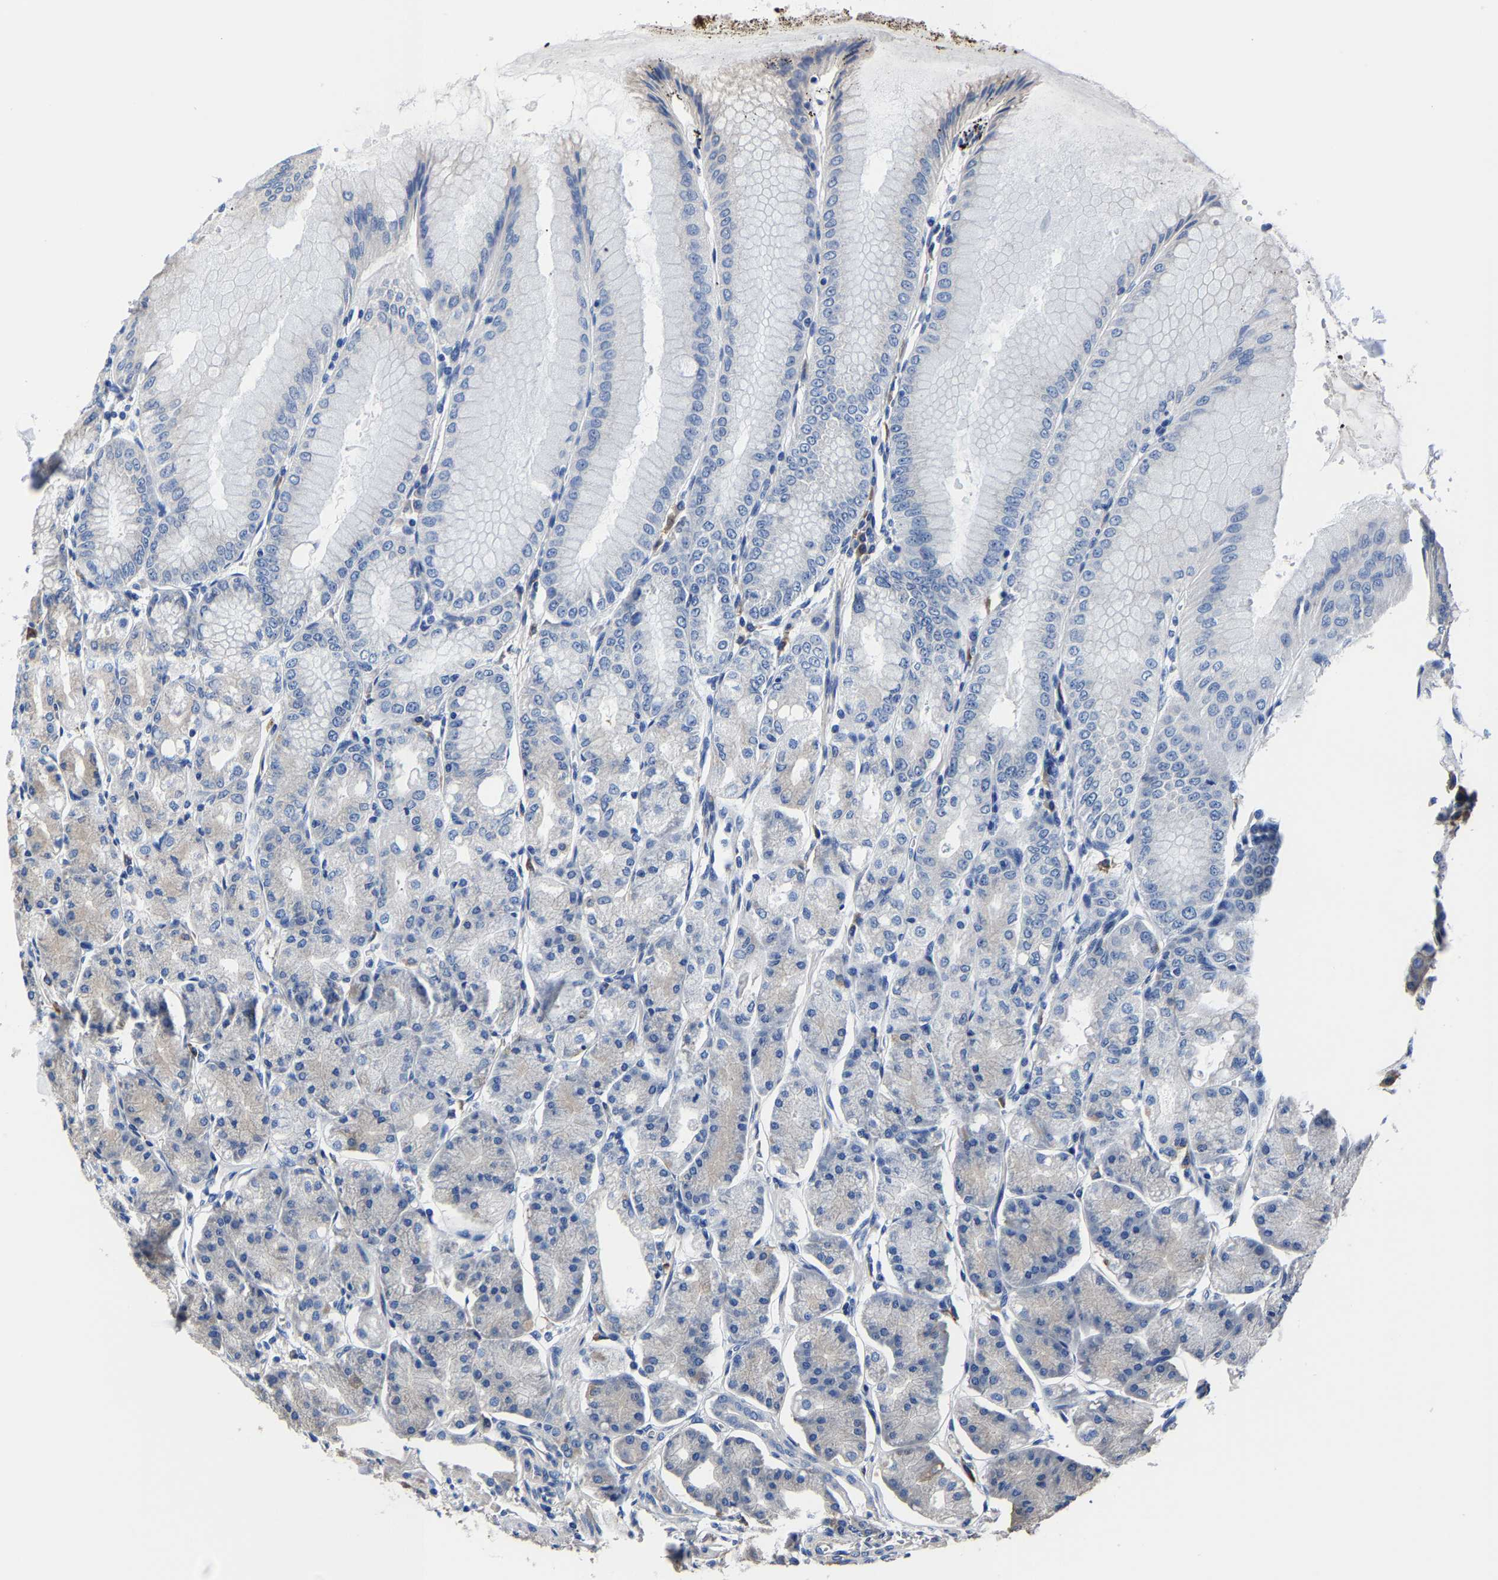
{"staining": {"intensity": "negative", "quantity": "none", "location": "none"}, "tissue": "stomach", "cell_type": "Glandular cells", "image_type": "normal", "snomed": [{"axis": "morphology", "description": "Normal tissue, NOS"}, {"axis": "topography", "description": "Stomach, lower"}], "caption": "IHC of unremarkable human stomach demonstrates no positivity in glandular cells.", "gene": "SRPK2", "patient": {"sex": "male", "age": 71}}